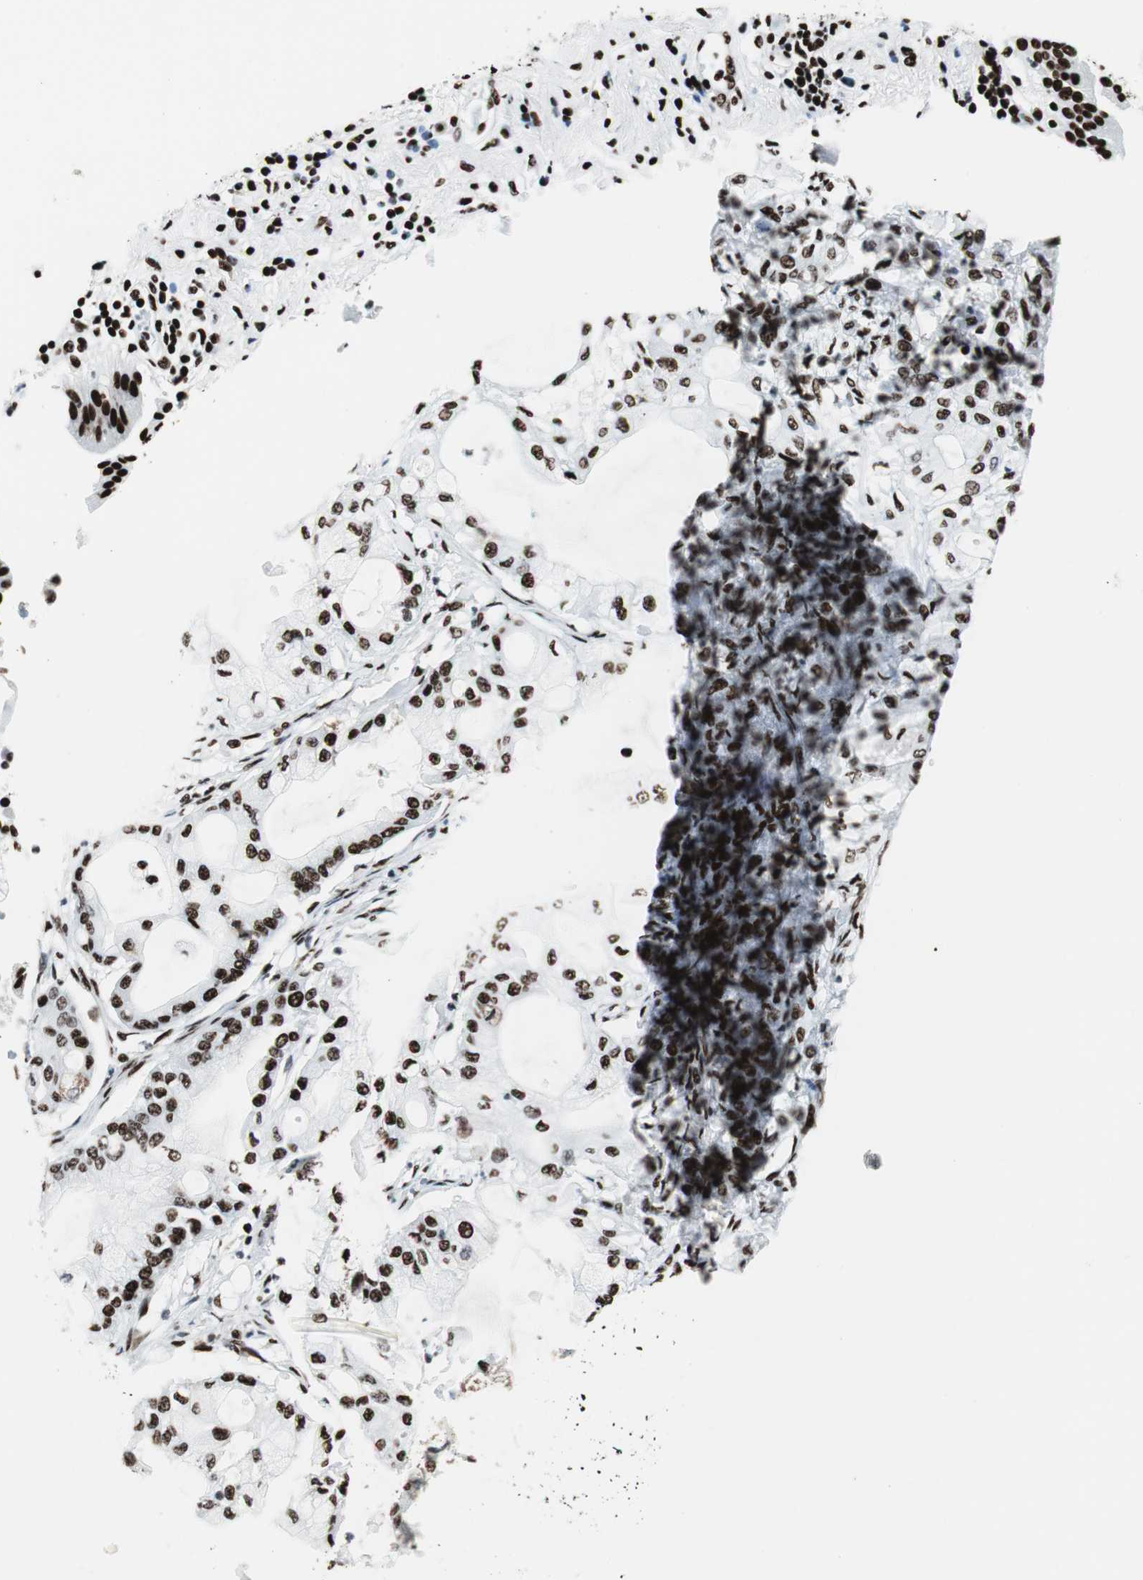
{"staining": {"intensity": "strong", "quantity": ">75%", "location": "nuclear"}, "tissue": "pancreatic cancer", "cell_type": "Tumor cells", "image_type": "cancer", "snomed": [{"axis": "morphology", "description": "Adenocarcinoma, NOS"}, {"axis": "morphology", "description": "Adenocarcinoma, metastatic, NOS"}, {"axis": "topography", "description": "Lymph node"}, {"axis": "topography", "description": "Pancreas"}, {"axis": "topography", "description": "Duodenum"}], "caption": "Immunohistochemical staining of human pancreatic adenocarcinoma shows strong nuclear protein staining in about >75% of tumor cells.", "gene": "NCL", "patient": {"sex": "female", "age": 64}}